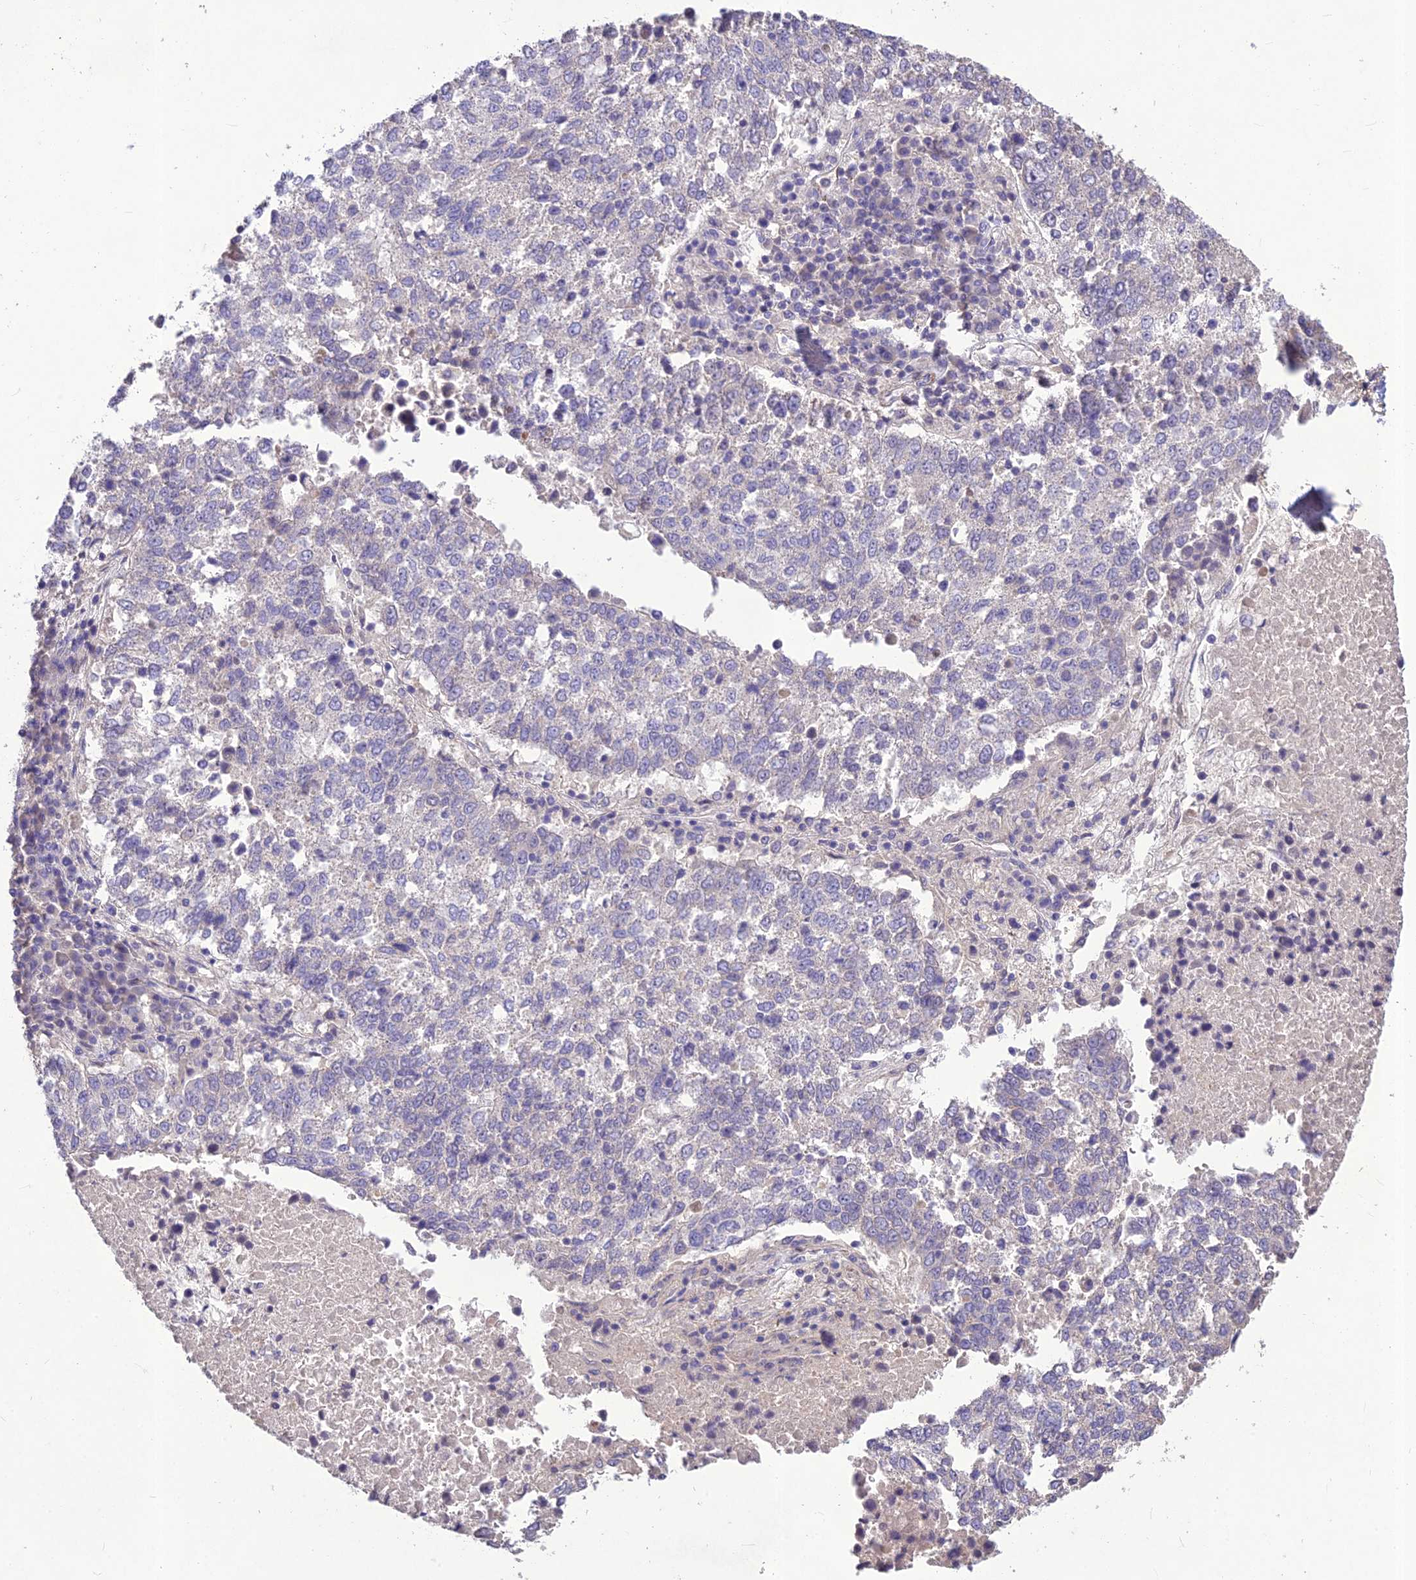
{"staining": {"intensity": "negative", "quantity": "none", "location": "none"}, "tissue": "lung cancer", "cell_type": "Tumor cells", "image_type": "cancer", "snomed": [{"axis": "morphology", "description": "Squamous cell carcinoma, NOS"}, {"axis": "topography", "description": "Lung"}], "caption": "DAB immunohistochemical staining of human squamous cell carcinoma (lung) exhibits no significant positivity in tumor cells.", "gene": "CLUH", "patient": {"sex": "male", "age": 73}}